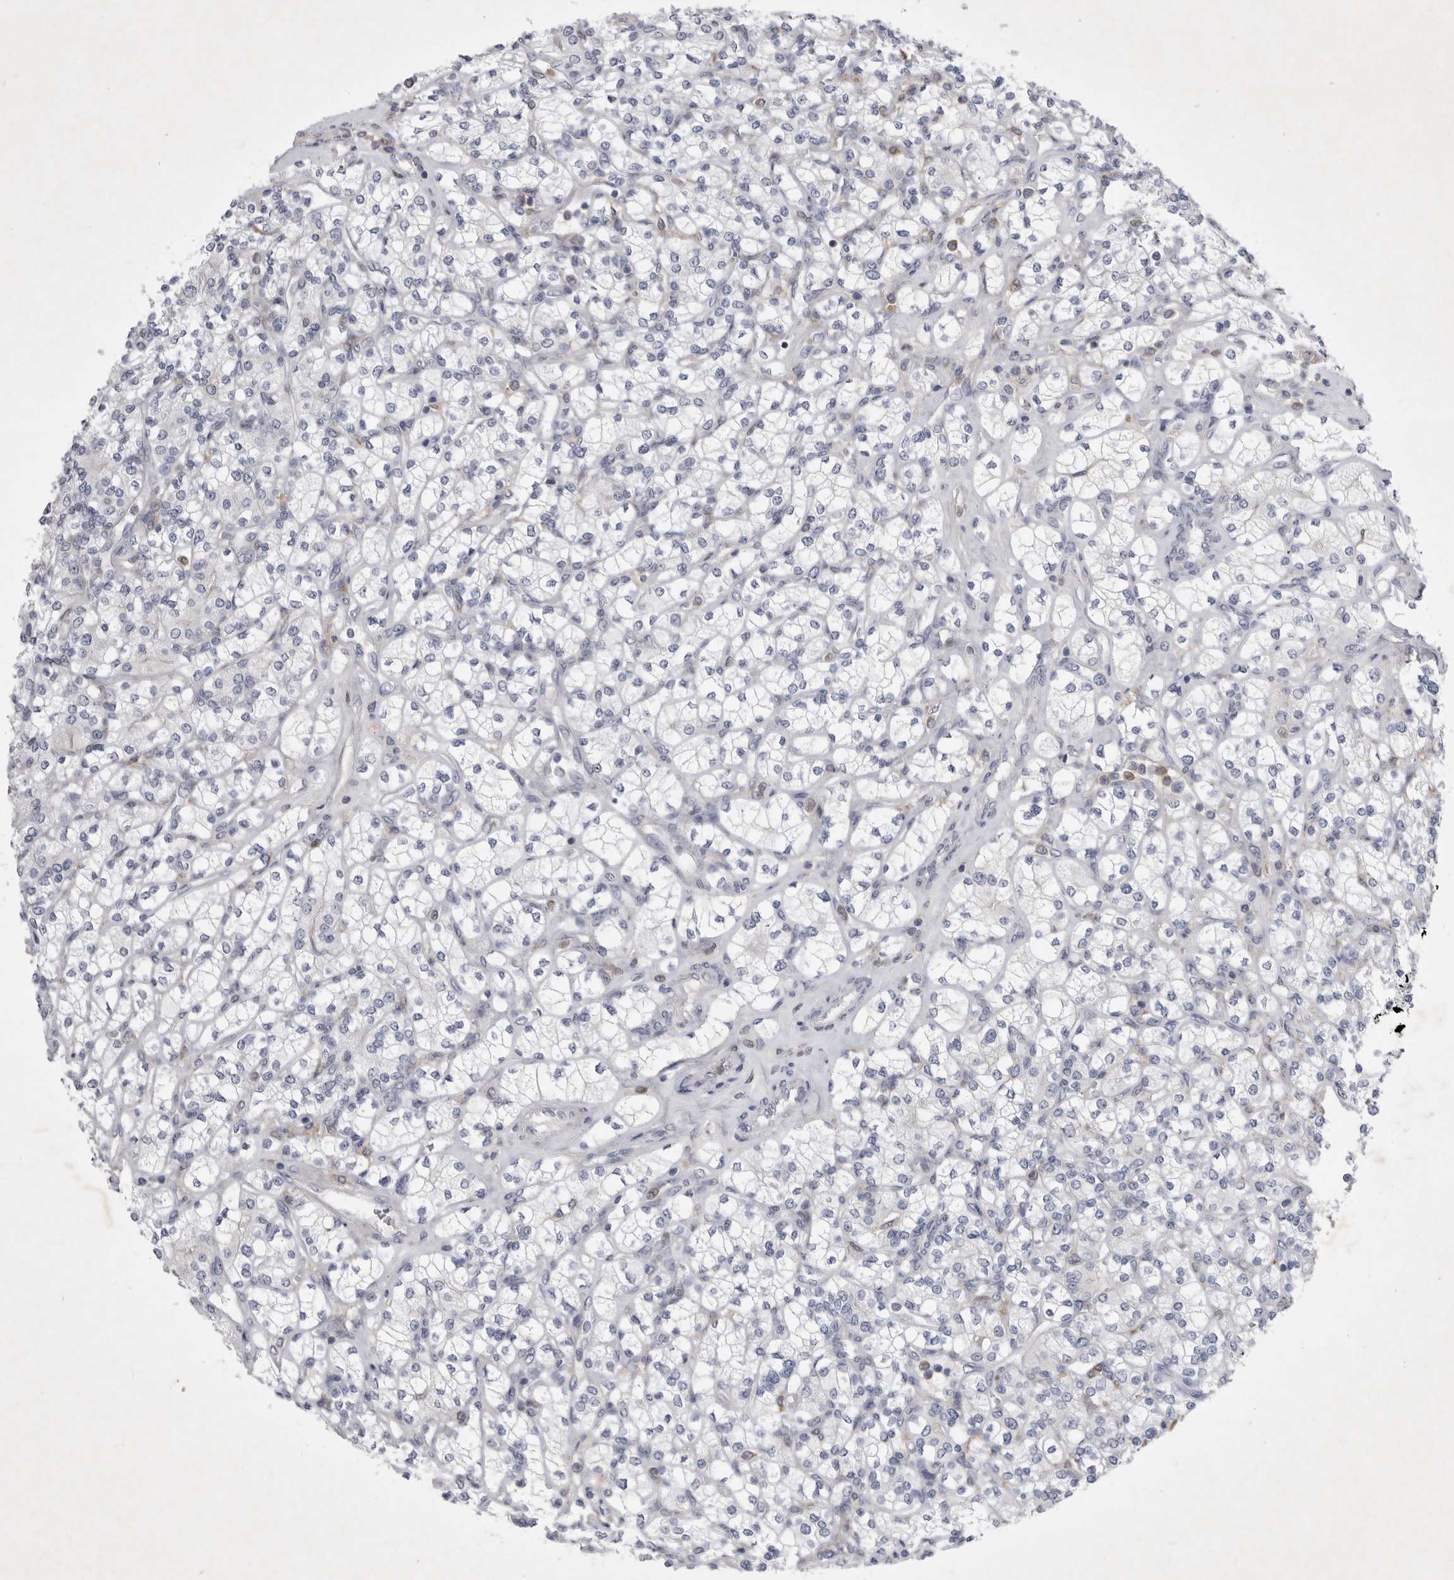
{"staining": {"intensity": "negative", "quantity": "none", "location": "none"}, "tissue": "renal cancer", "cell_type": "Tumor cells", "image_type": "cancer", "snomed": [{"axis": "morphology", "description": "Adenocarcinoma, NOS"}, {"axis": "topography", "description": "Kidney"}], "caption": "A high-resolution image shows IHC staining of renal adenocarcinoma, which displays no significant expression in tumor cells.", "gene": "SIGLEC10", "patient": {"sex": "male", "age": 77}}